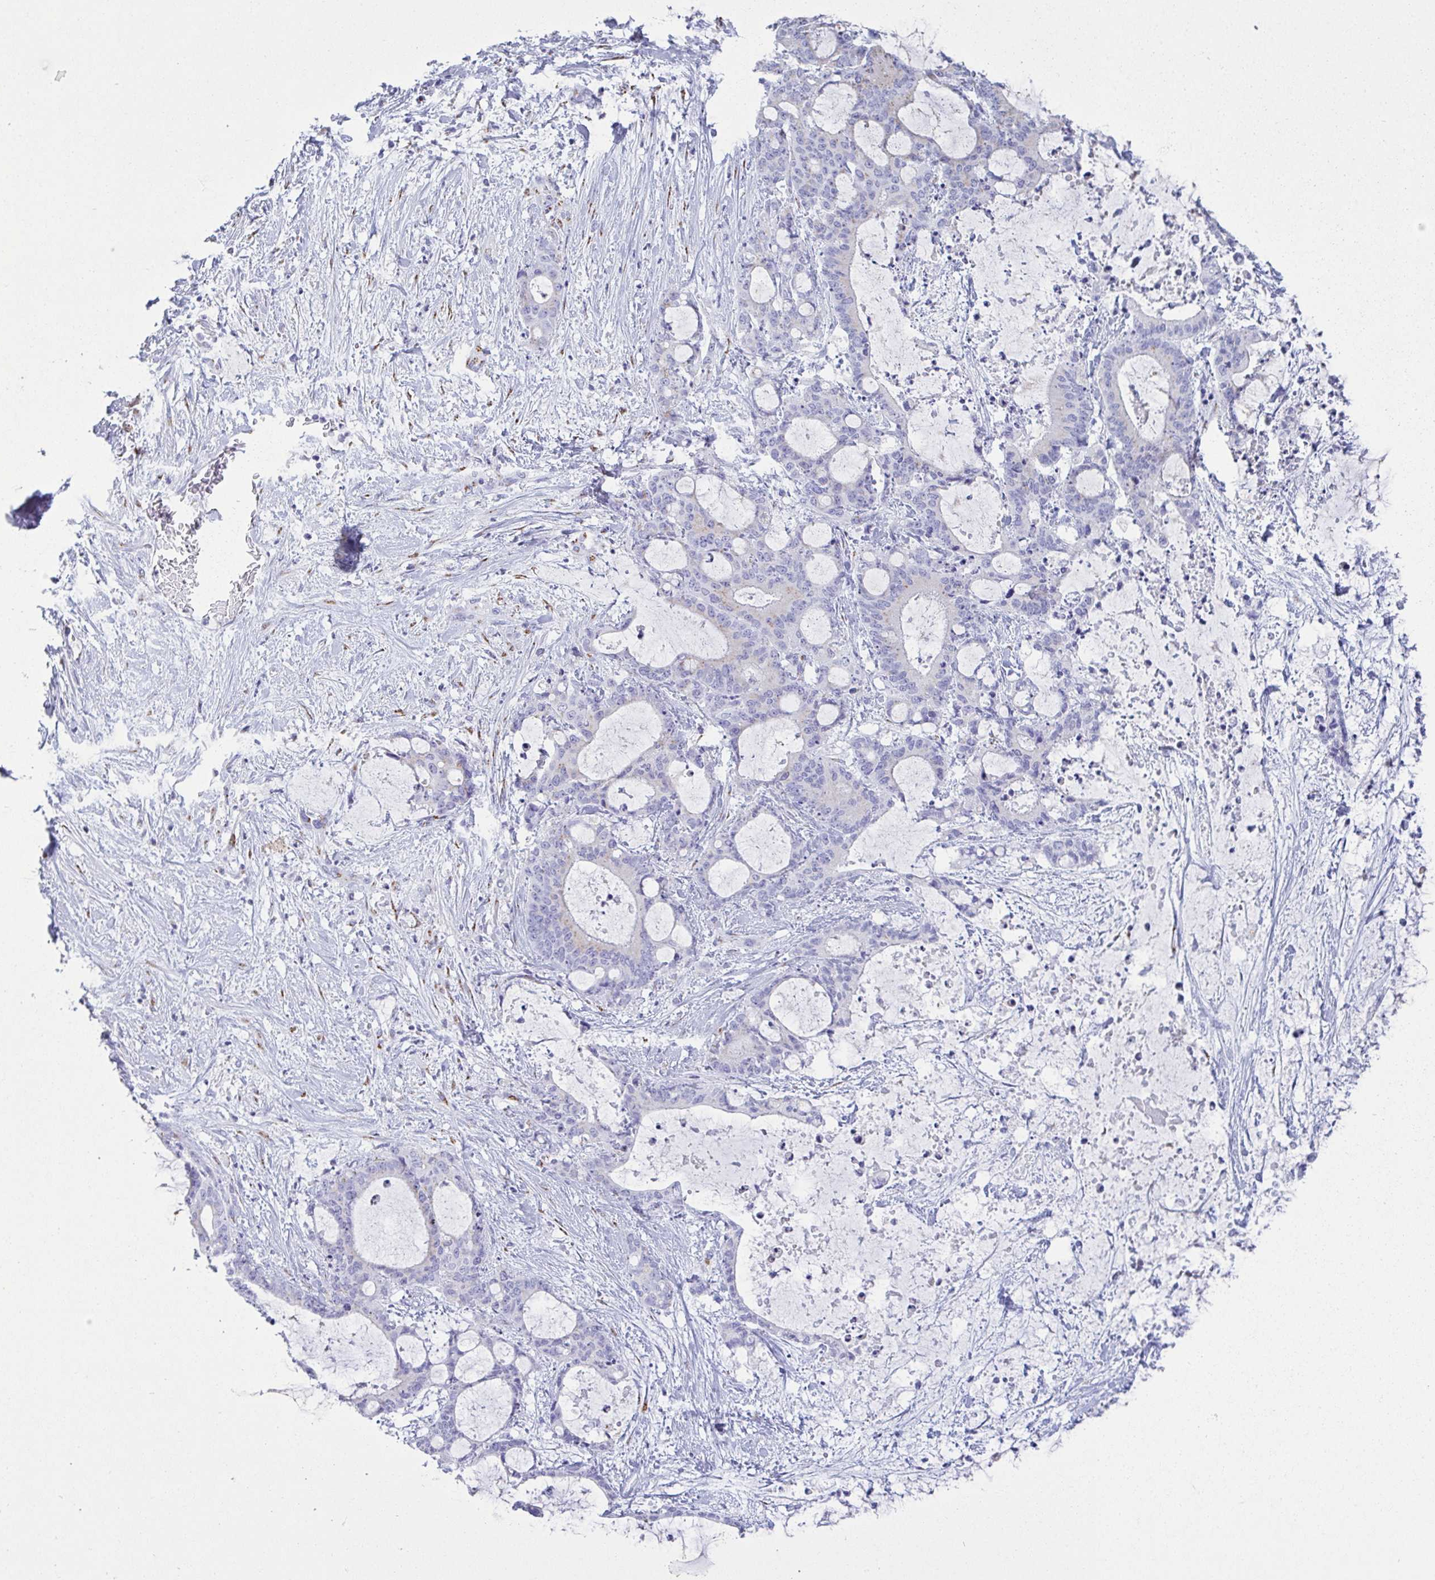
{"staining": {"intensity": "negative", "quantity": "none", "location": "none"}, "tissue": "liver cancer", "cell_type": "Tumor cells", "image_type": "cancer", "snomed": [{"axis": "morphology", "description": "Normal tissue, NOS"}, {"axis": "morphology", "description": "Cholangiocarcinoma"}, {"axis": "topography", "description": "Liver"}, {"axis": "topography", "description": "Peripheral nerve tissue"}], "caption": "There is no significant expression in tumor cells of liver cancer (cholangiocarcinoma).", "gene": "SULT1B1", "patient": {"sex": "female", "age": 73}}